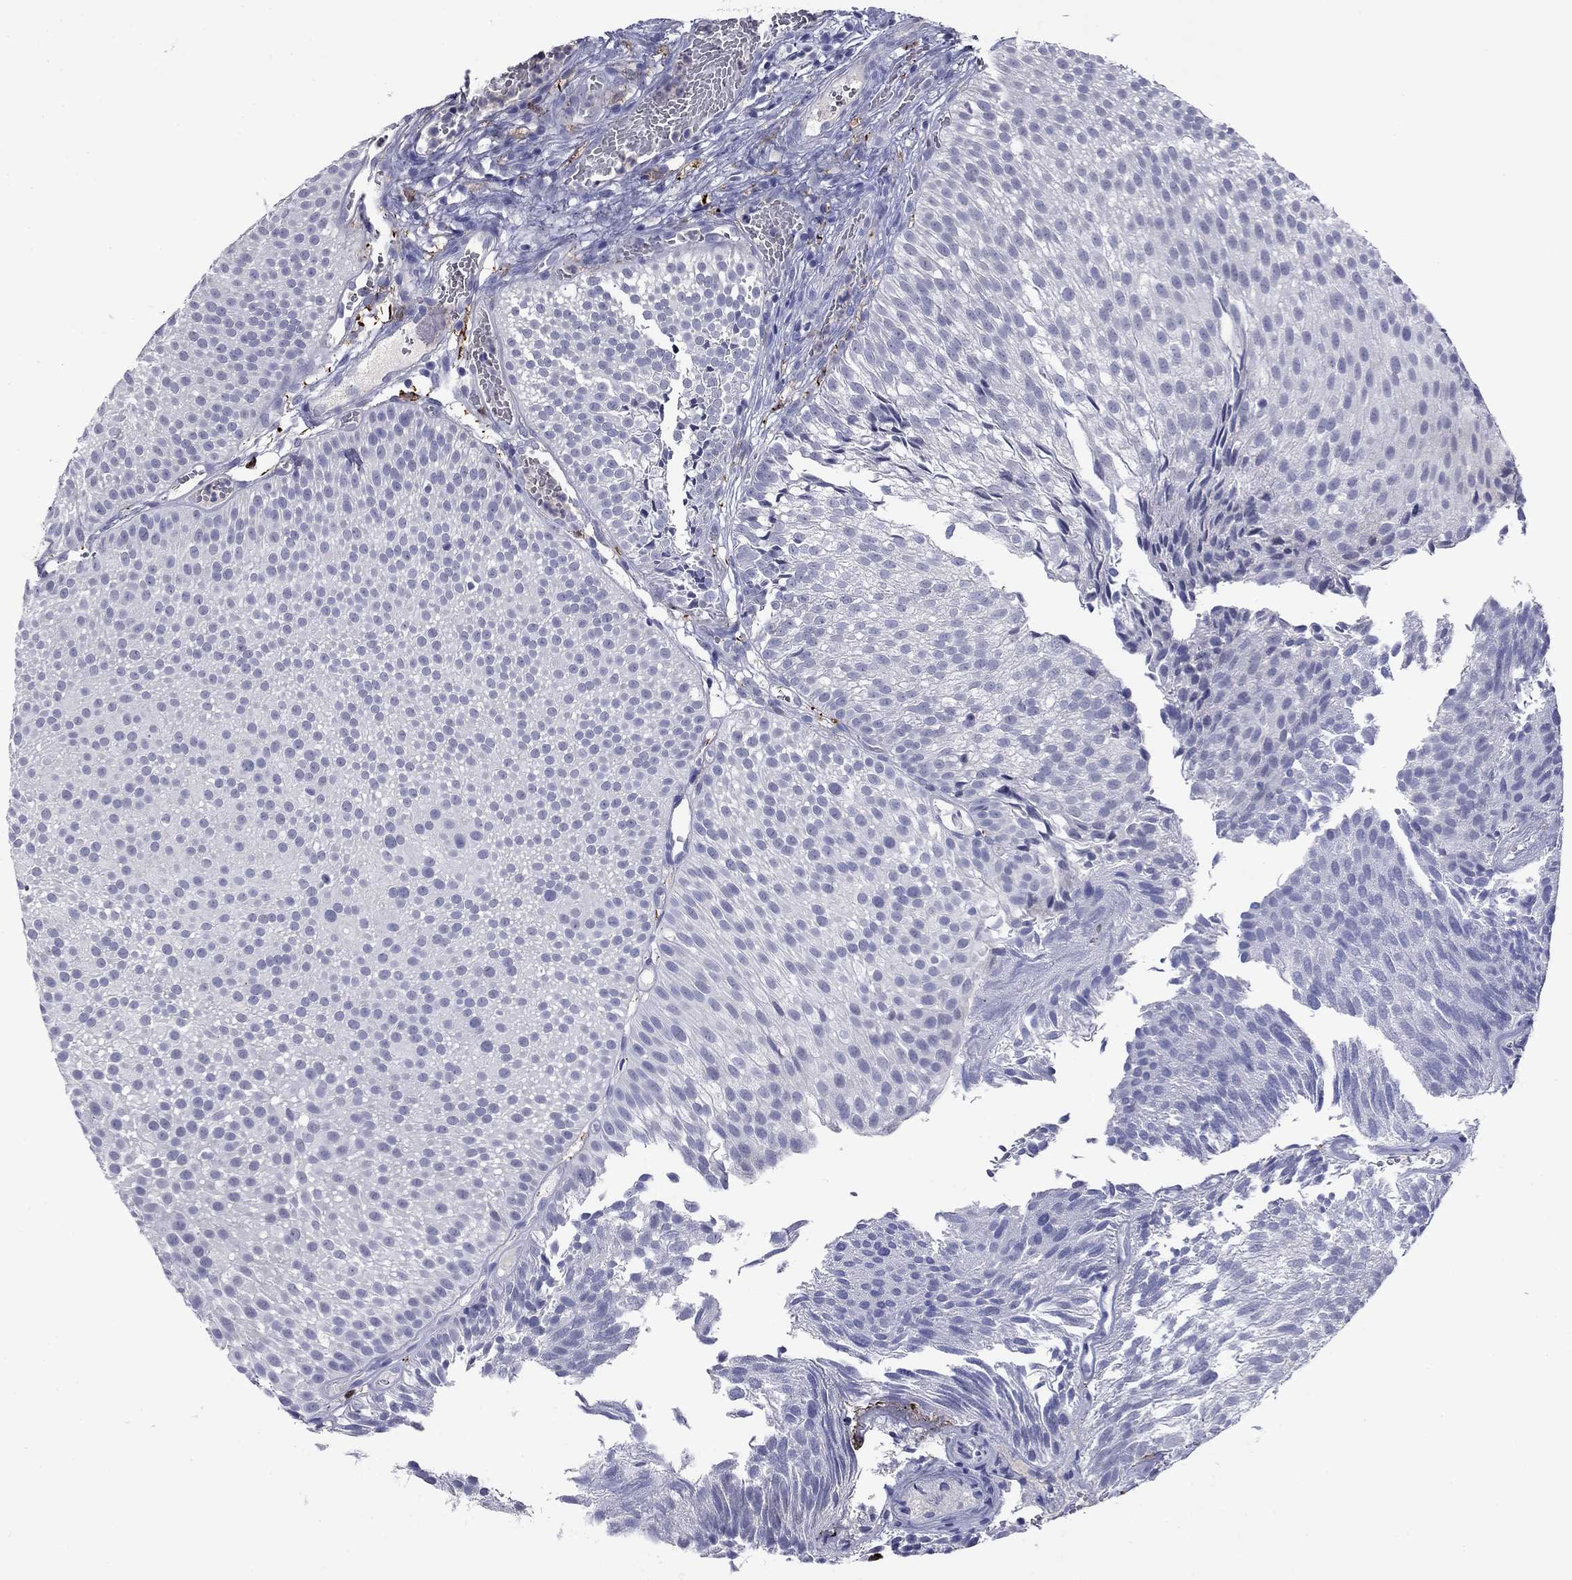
{"staining": {"intensity": "negative", "quantity": "none", "location": "none"}, "tissue": "urothelial cancer", "cell_type": "Tumor cells", "image_type": "cancer", "snomed": [{"axis": "morphology", "description": "Urothelial carcinoma, Low grade"}, {"axis": "topography", "description": "Urinary bladder"}], "caption": "There is no significant staining in tumor cells of urothelial carcinoma (low-grade). The staining was performed using DAB to visualize the protein expression in brown, while the nuclei were stained in blue with hematoxylin (Magnification: 20x).", "gene": "CFAP119", "patient": {"sex": "male", "age": 65}}